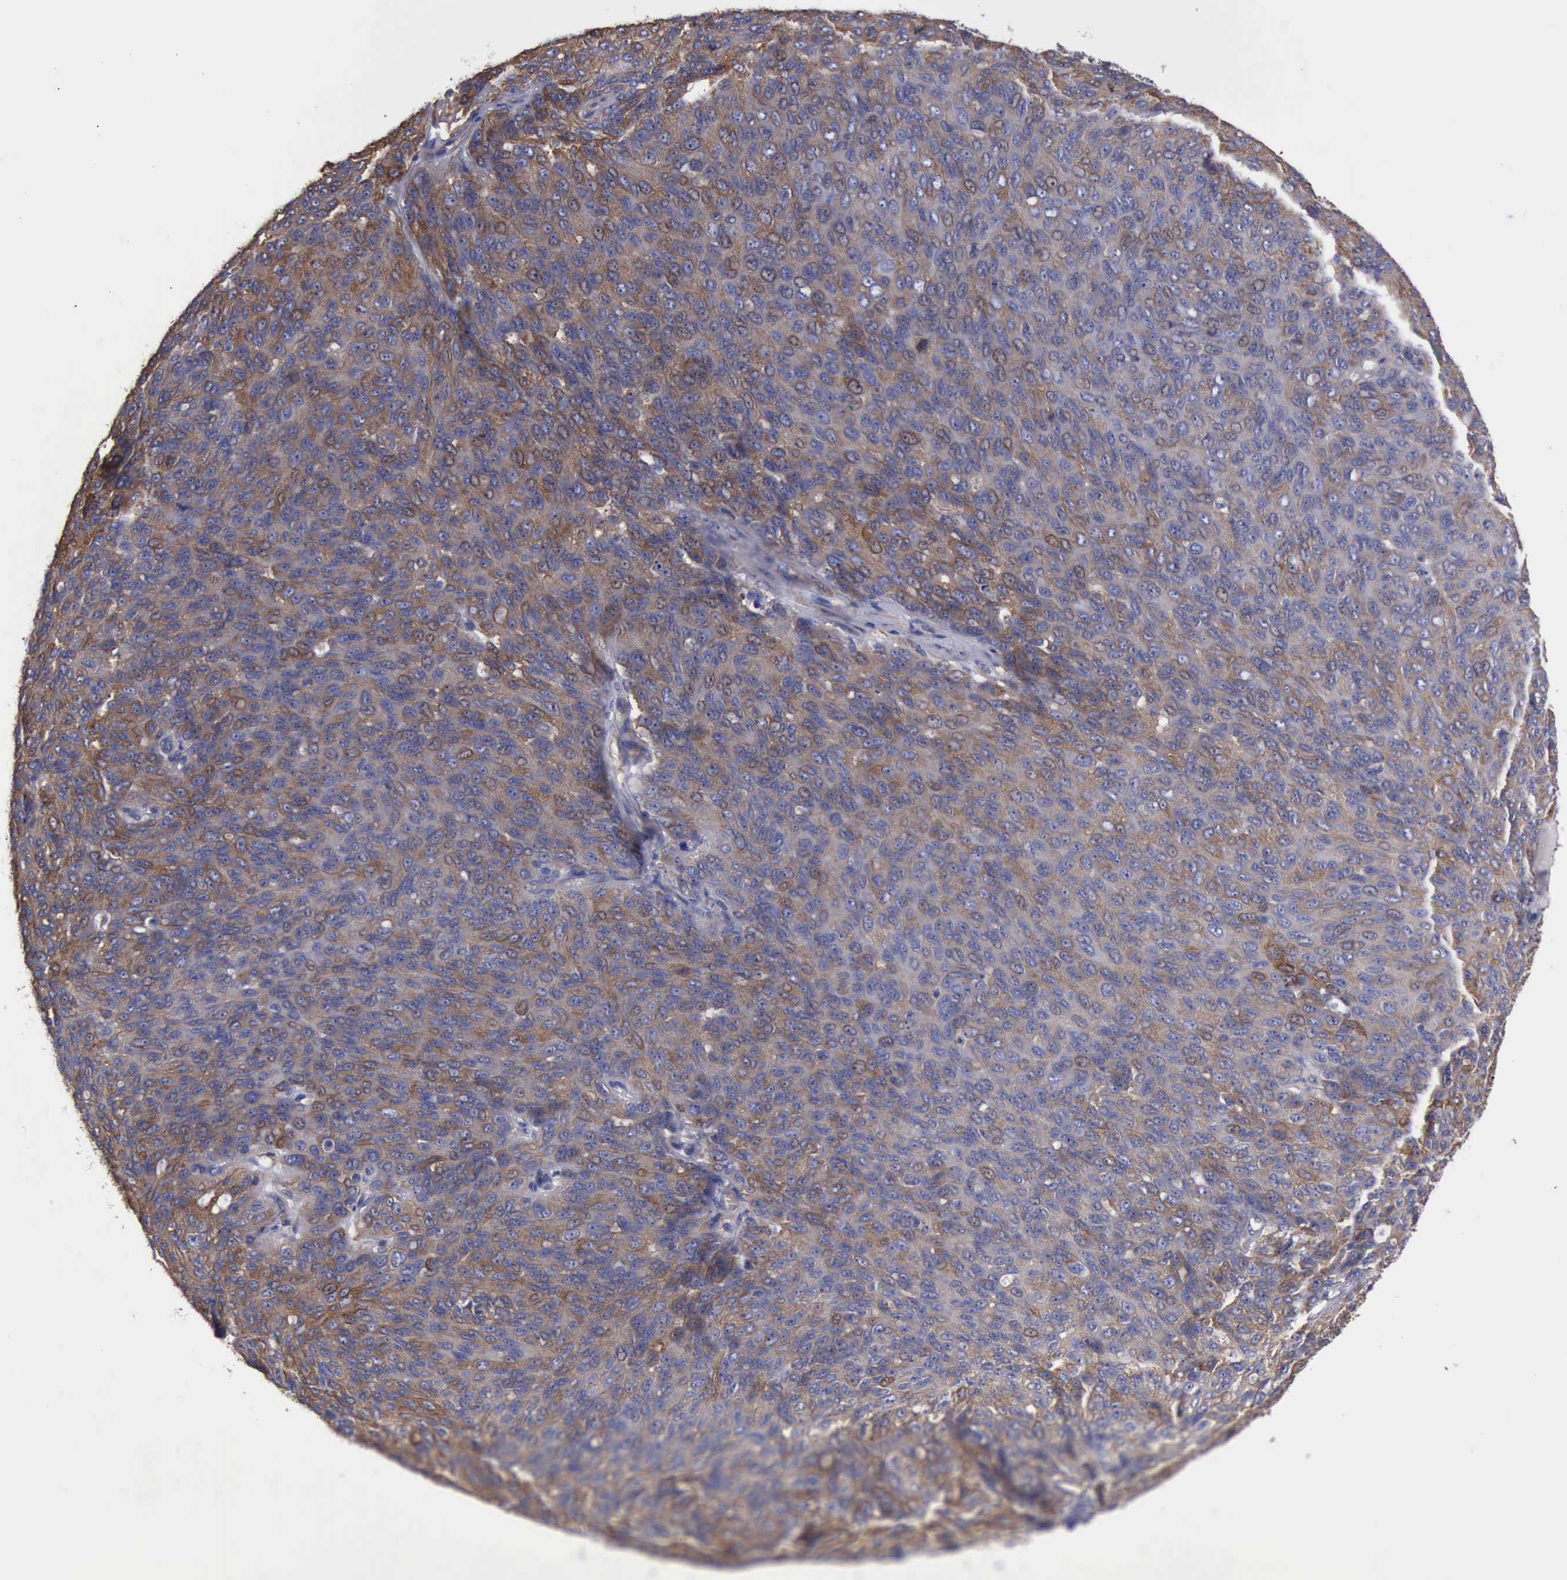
{"staining": {"intensity": "moderate", "quantity": ">75%", "location": "cytoplasmic/membranous"}, "tissue": "ovarian cancer", "cell_type": "Tumor cells", "image_type": "cancer", "snomed": [{"axis": "morphology", "description": "Carcinoma, endometroid"}, {"axis": "topography", "description": "Ovary"}], "caption": "Protein analysis of ovarian cancer (endometroid carcinoma) tissue displays moderate cytoplasmic/membranous expression in about >75% of tumor cells.", "gene": "FLNA", "patient": {"sex": "female", "age": 60}}